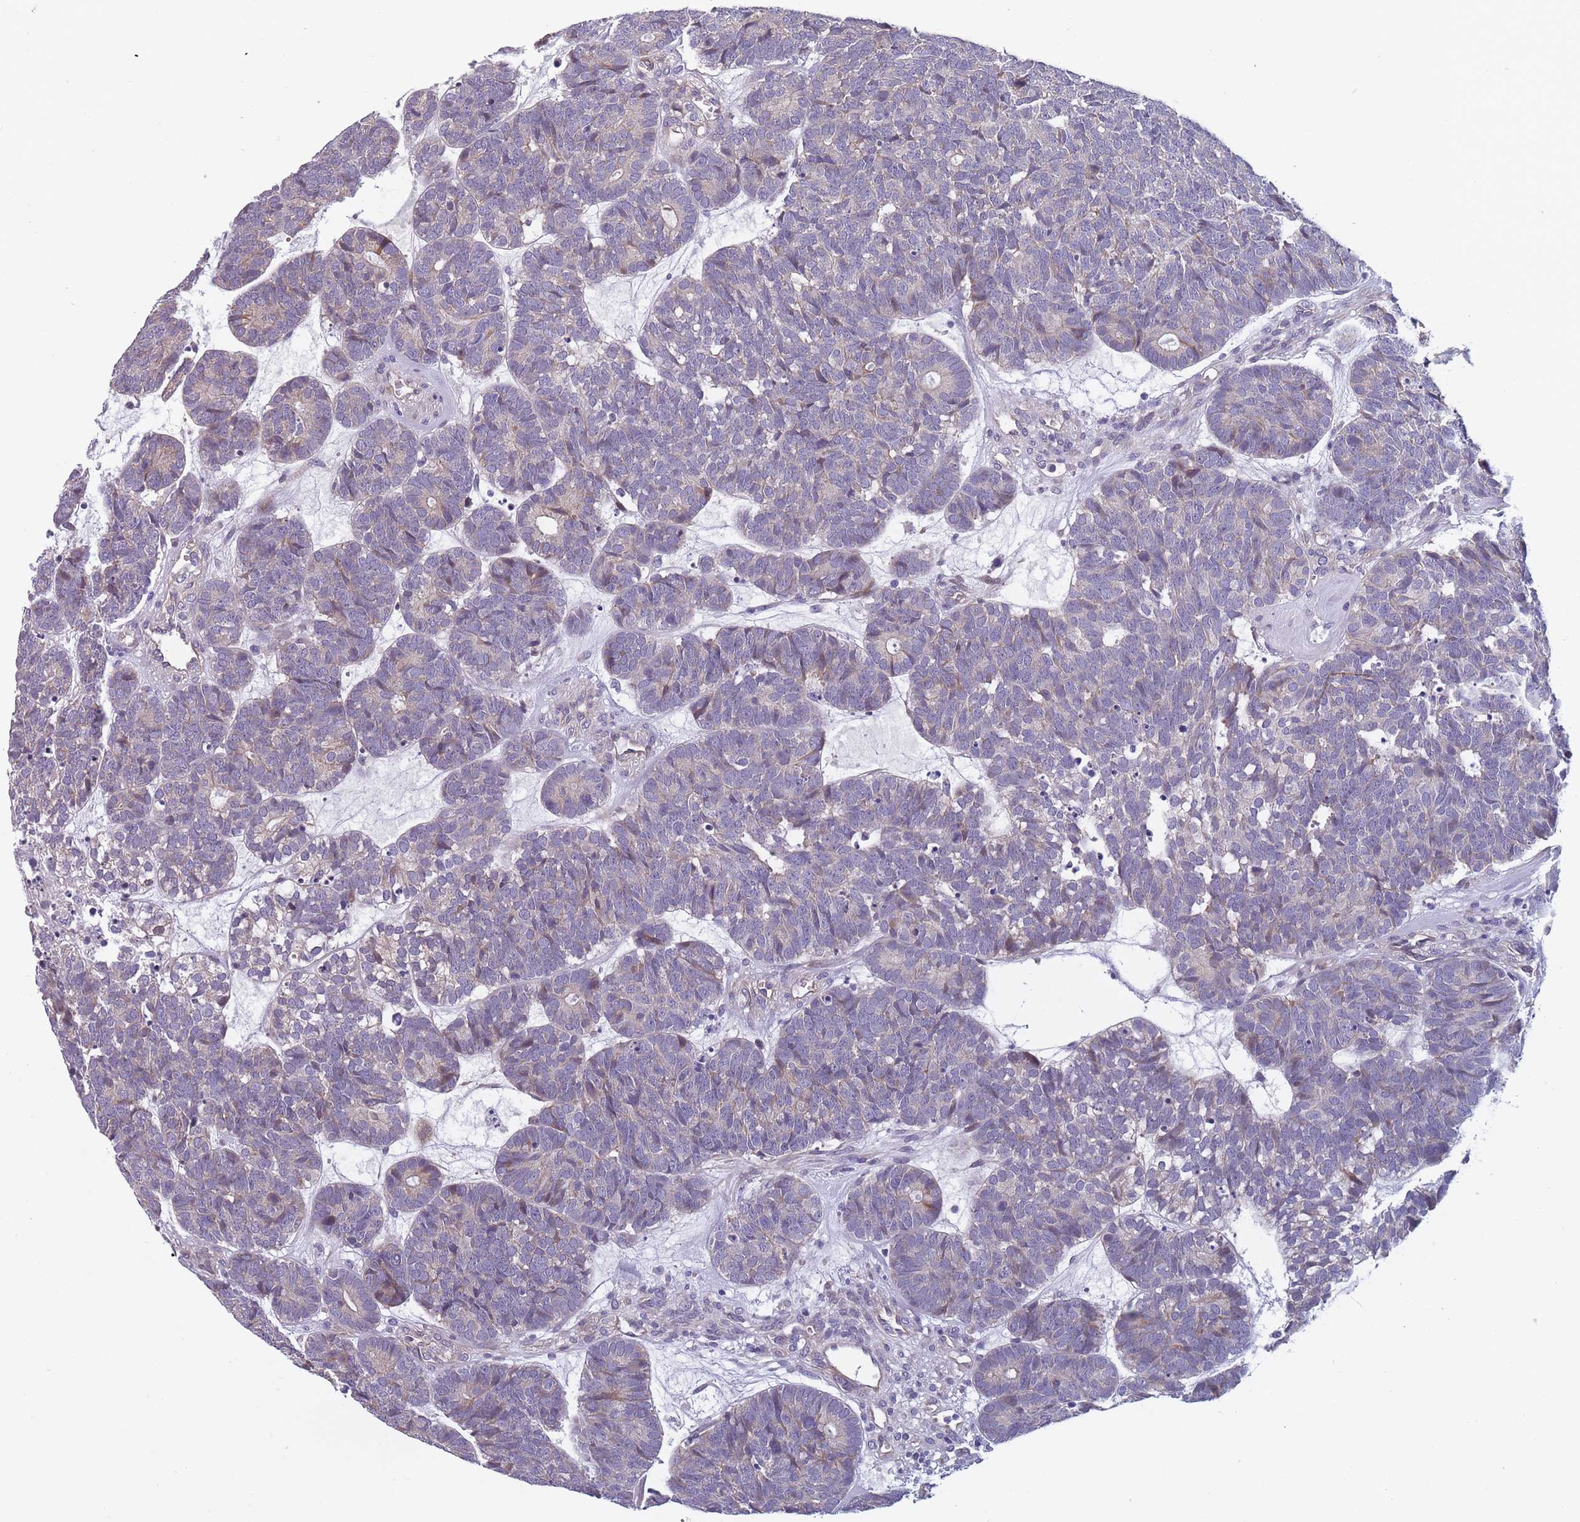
{"staining": {"intensity": "negative", "quantity": "none", "location": "none"}, "tissue": "head and neck cancer", "cell_type": "Tumor cells", "image_type": "cancer", "snomed": [{"axis": "morphology", "description": "Adenocarcinoma, NOS"}, {"axis": "topography", "description": "Head-Neck"}], "caption": "This is an immunohistochemistry (IHC) histopathology image of human adenocarcinoma (head and neck). There is no positivity in tumor cells.", "gene": "FAM83F", "patient": {"sex": "female", "age": 81}}